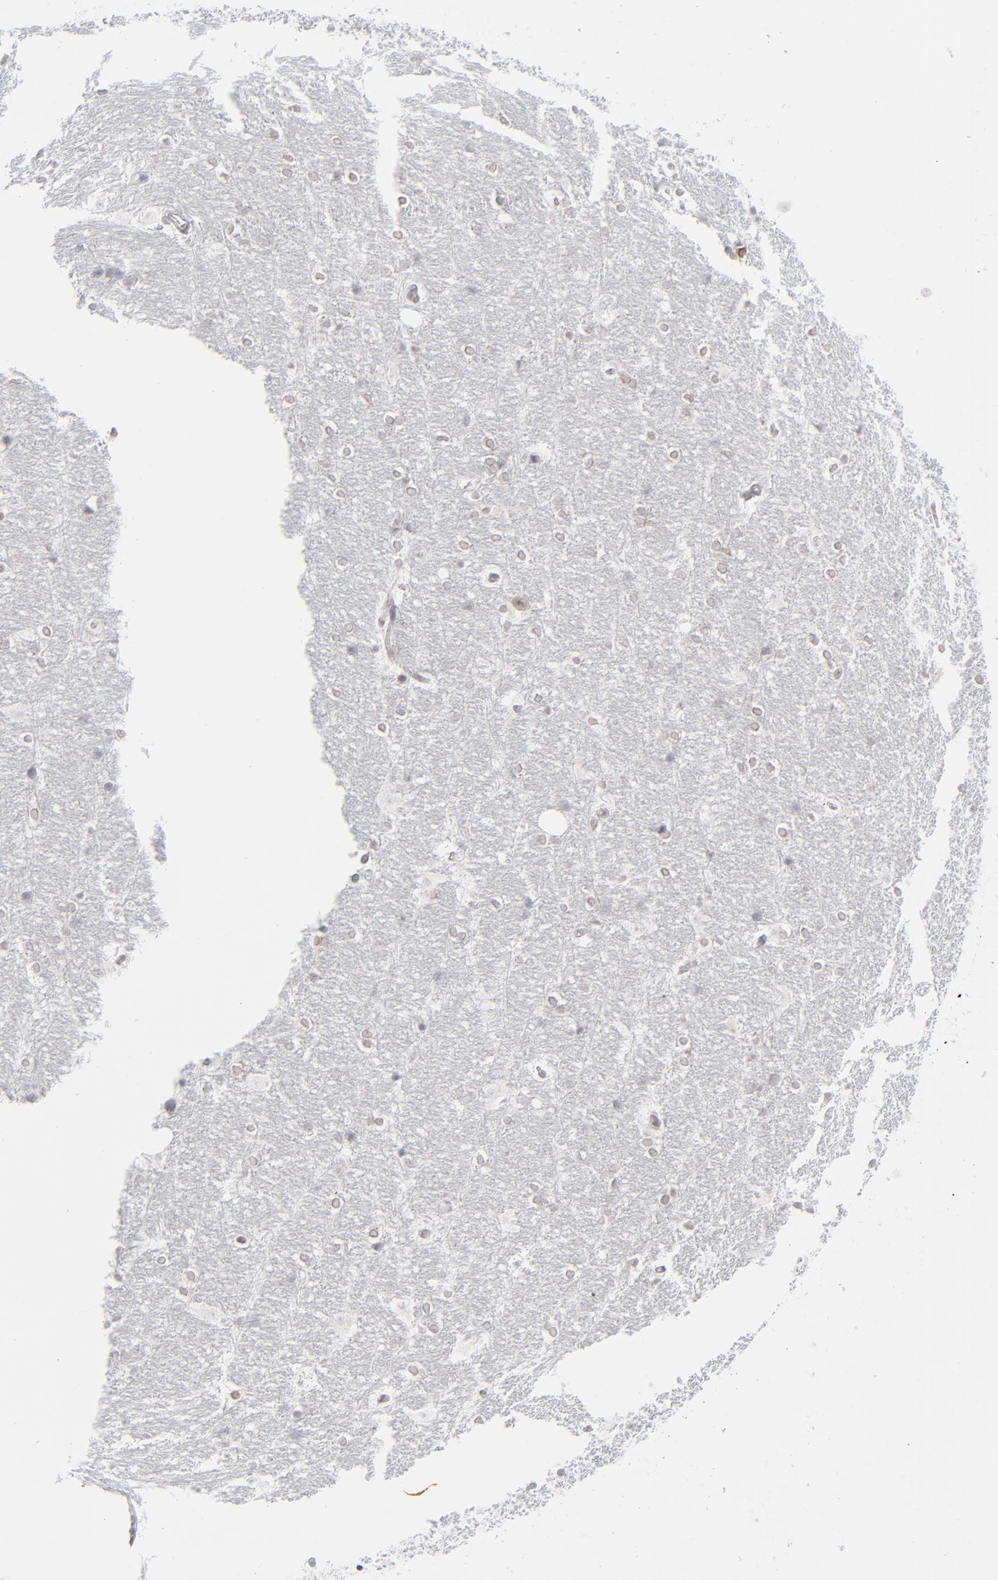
{"staining": {"intensity": "negative", "quantity": "none", "location": "none"}, "tissue": "hippocampus", "cell_type": "Glial cells", "image_type": "normal", "snomed": [{"axis": "morphology", "description": "Normal tissue, NOS"}, {"axis": "topography", "description": "Hippocampus"}], "caption": "An immunohistochemistry (IHC) photomicrograph of unremarkable hippocampus is shown. There is no staining in glial cells of hippocampus. (Stains: DAB IHC with hematoxylin counter stain, Microscopy: brightfield microscopy at high magnification).", "gene": "NUP88", "patient": {"sex": "female", "age": 19}}